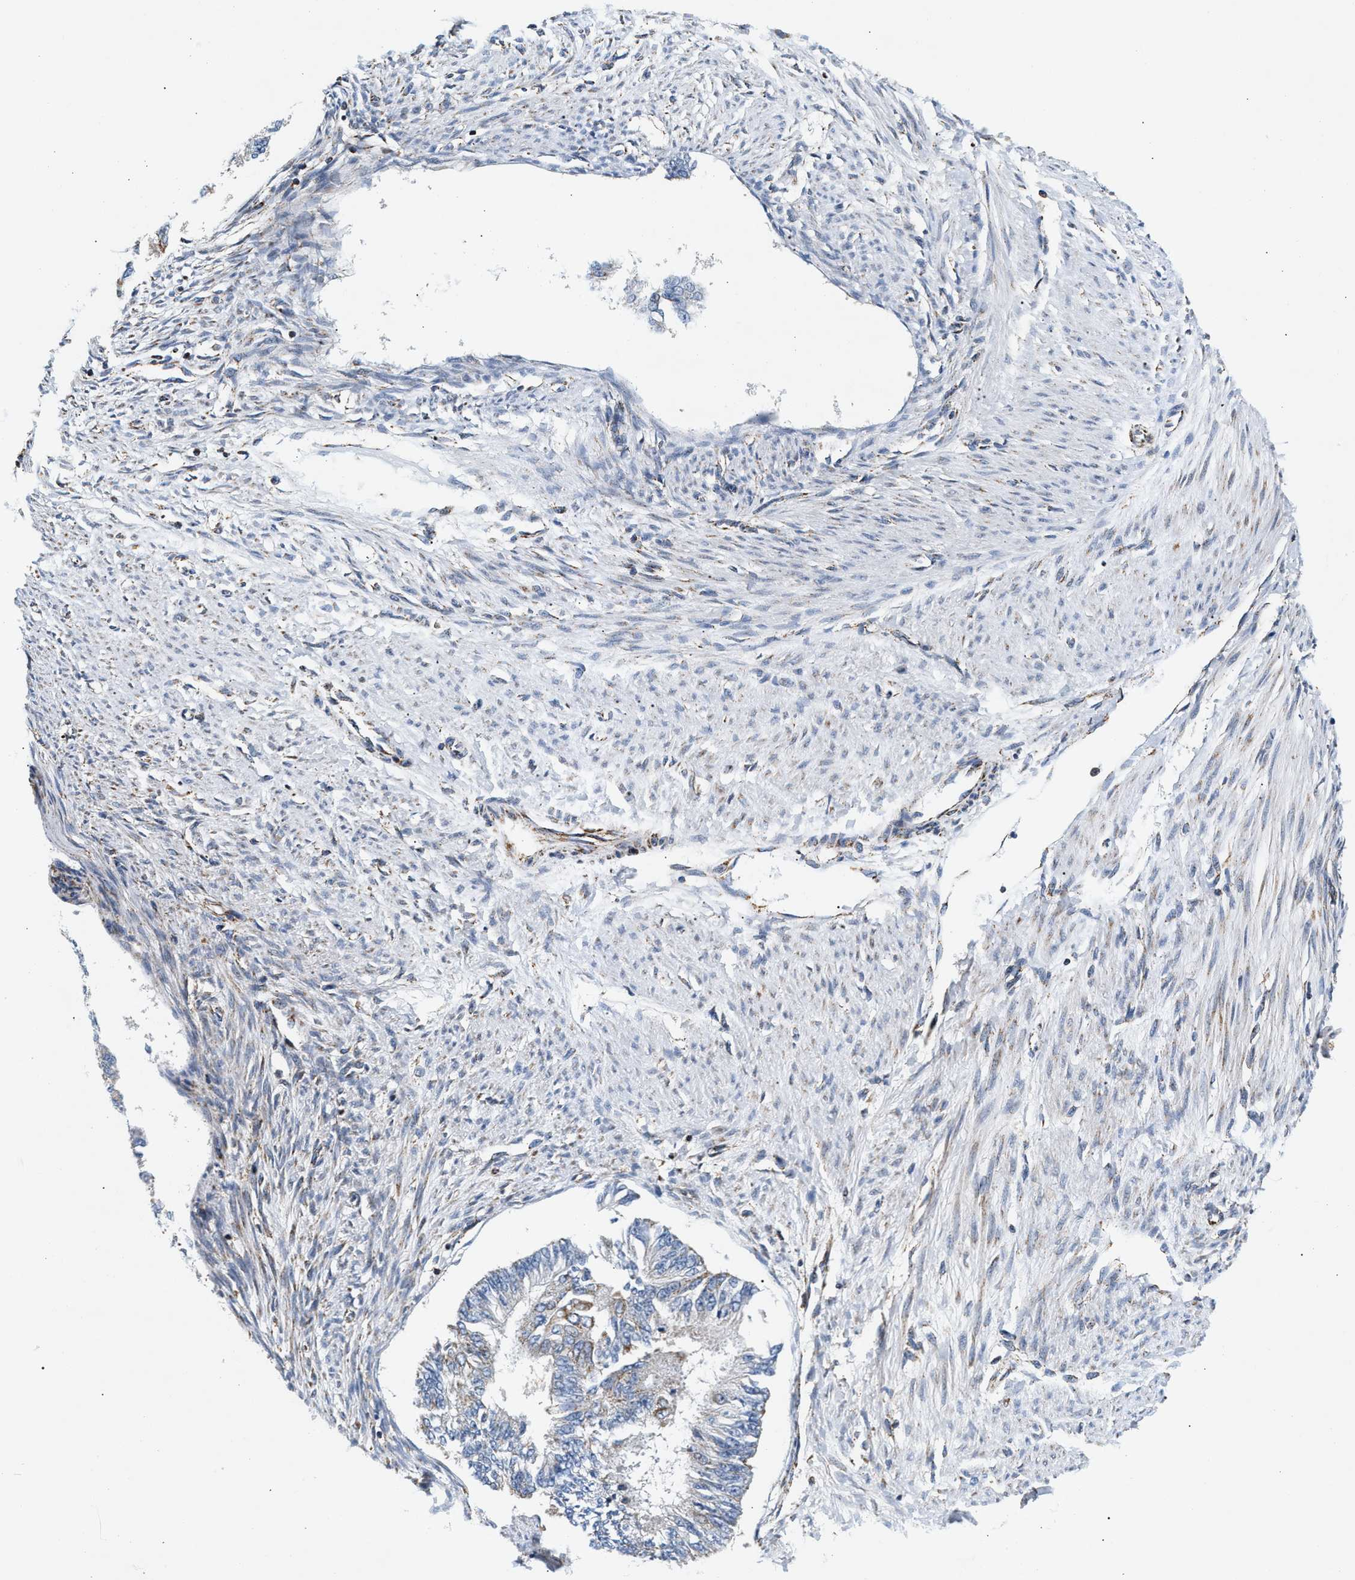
{"staining": {"intensity": "weak", "quantity": "25%-75%", "location": "cytoplasmic/membranous"}, "tissue": "endometrial cancer", "cell_type": "Tumor cells", "image_type": "cancer", "snomed": [{"axis": "morphology", "description": "Adenocarcinoma, NOS"}, {"axis": "topography", "description": "Endometrium"}], "caption": "A low amount of weak cytoplasmic/membranous staining is identified in approximately 25%-75% of tumor cells in adenocarcinoma (endometrial) tissue.", "gene": "PDE1A", "patient": {"sex": "female", "age": 32}}